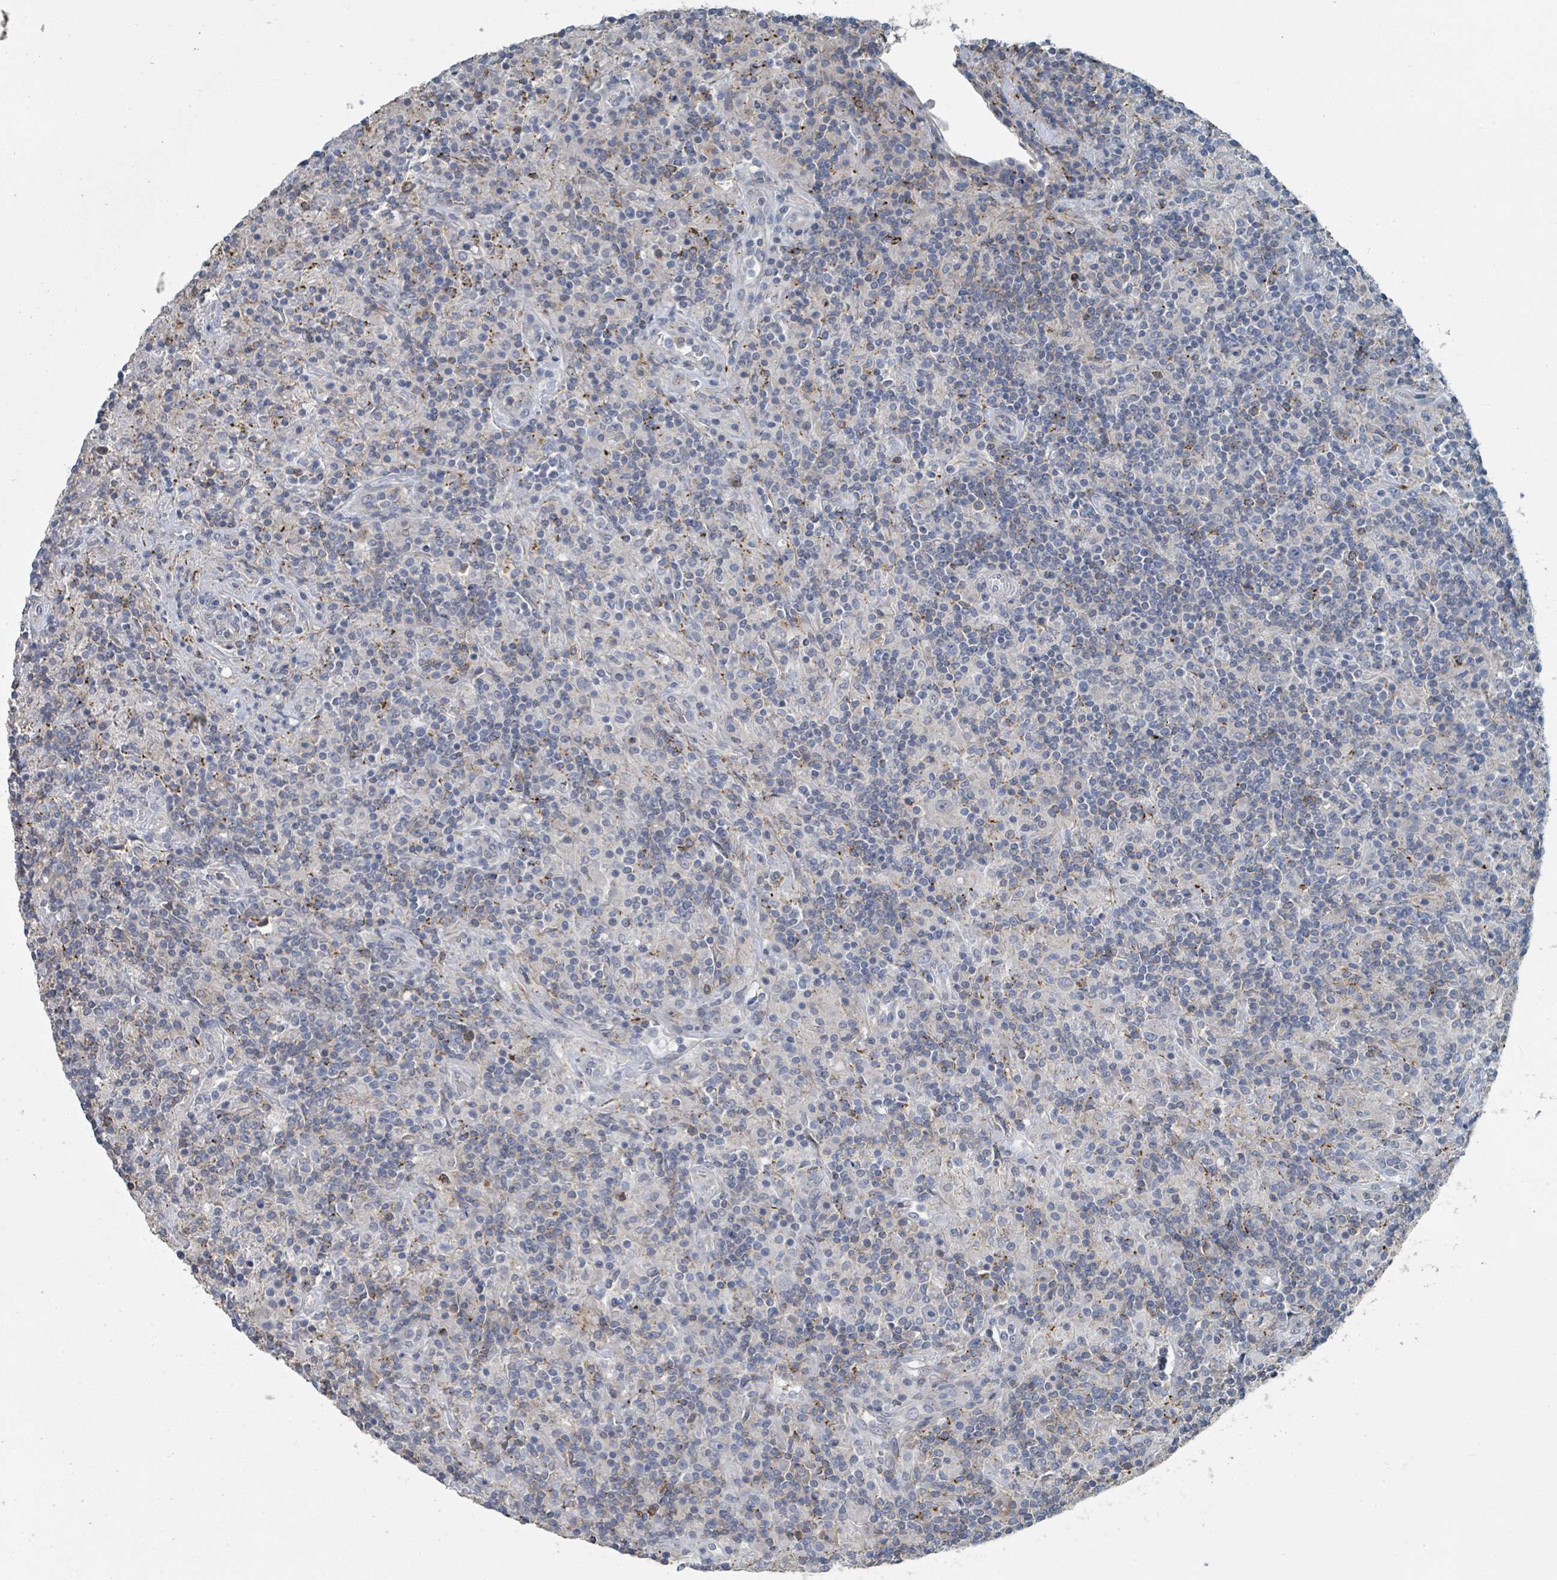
{"staining": {"intensity": "negative", "quantity": "none", "location": "none"}, "tissue": "lymphoma", "cell_type": "Tumor cells", "image_type": "cancer", "snomed": [{"axis": "morphology", "description": "Hodgkin's disease, NOS"}, {"axis": "topography", "description": "Lymph node"}], "caption": "DAB immunohistochemical staining of human Hodgkin's disease exhibits no significant expression in tumor cells.", "gene": "LRRC42", "patient": {"sex": "male", "age": 70}}